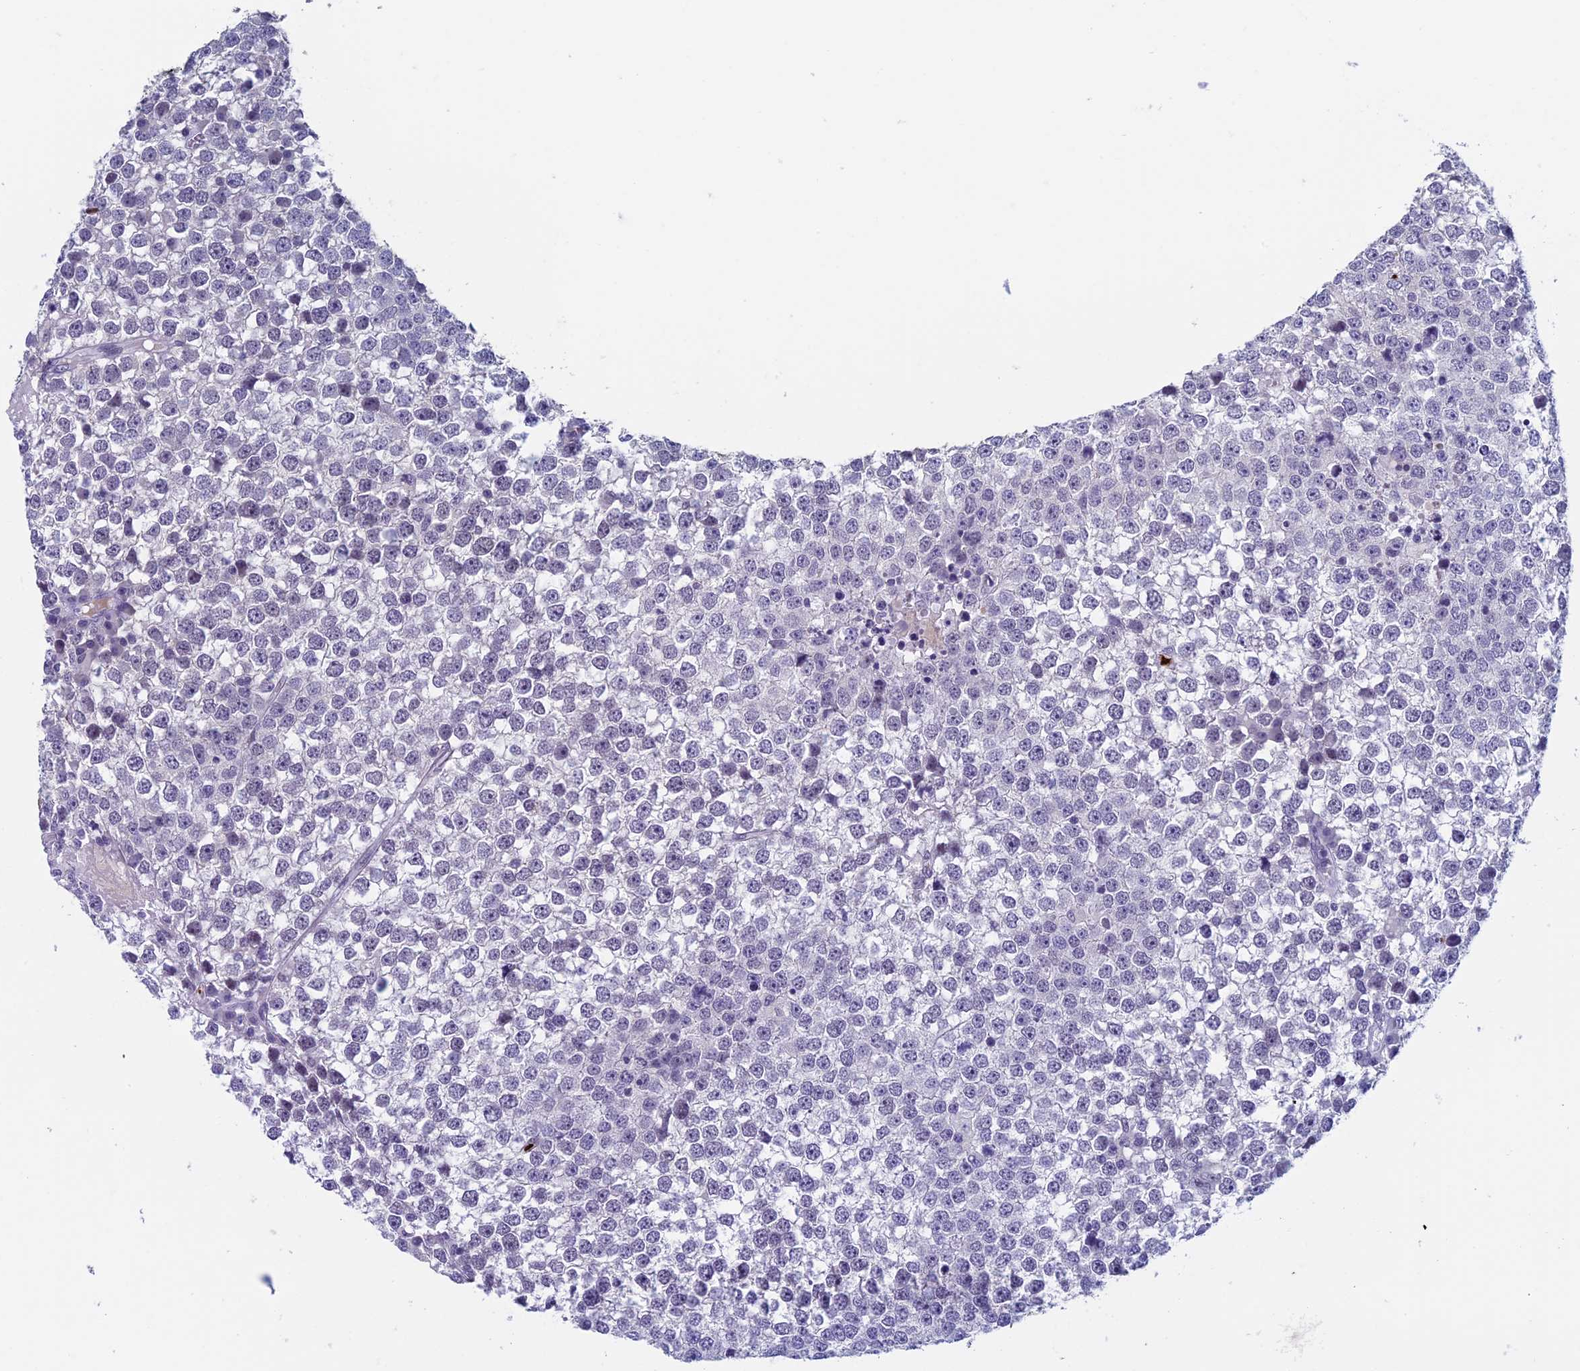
{"staining": {"intensity": "negative", "quantity": "none", "location": "none"}, "tissue": "testis cancer", "cell_type": "Tumor cells", "image_type": "cancer", "snomed": [{"axis": "morphology", "description": "Seminoma, NOS"}, {"axis": "topography", "description": "Testis"}], "caption": "Tumor cells are negative for brown protein staining in testis cancer. (Brightfield microscopy of DAB (3,3'-diaminobenzidine) immunohistochemistry at high magnification).", "gene": "AIFM2", "patient": {"sex": "male", "age": 65}}